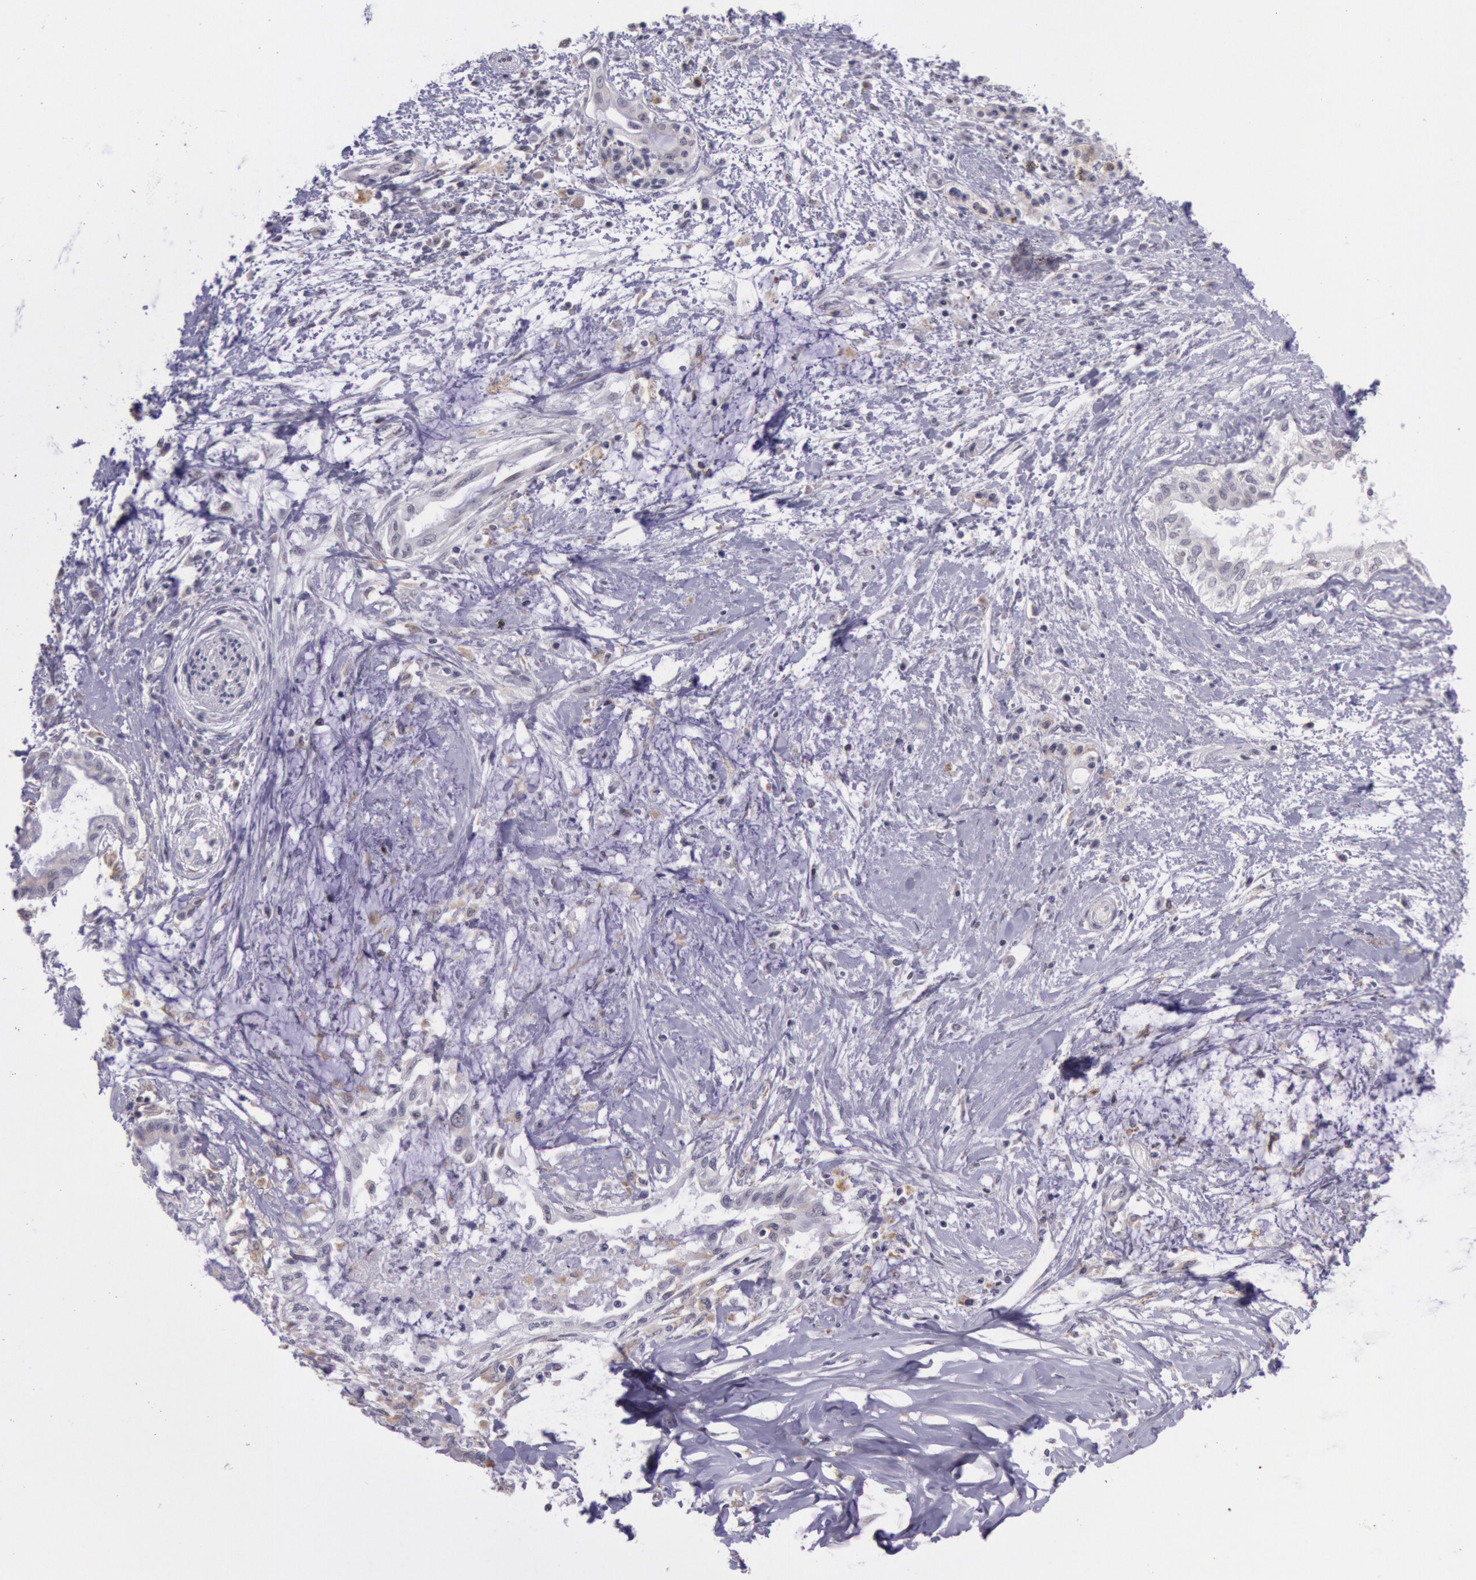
{"staining": {"intensity": "weak", "quantity": "25%-75%", "location": "cytoplasmic/membranous"}, "tissue": "pancreatic cancer", "cell_type": "Tumor cells", "image_type": "cancer", "snomed": [{"axis": "morphology", "description": "Adenocarcinoma, NOS"}, {"axis": "topography", "description": "Pancreas"}], "caption": "Brown immunohistochemical staining in pancreatic cancer exhibits weak cytoplasmic/membranous staining in about 25%-75% of tumor cells. The staining was performed using DAB, with brown indicating positive protein expression. Nuclei are stained blue with hematoxylin.", "gene": "FRMD6", "patient": {"sex": "female", "age": 64}}